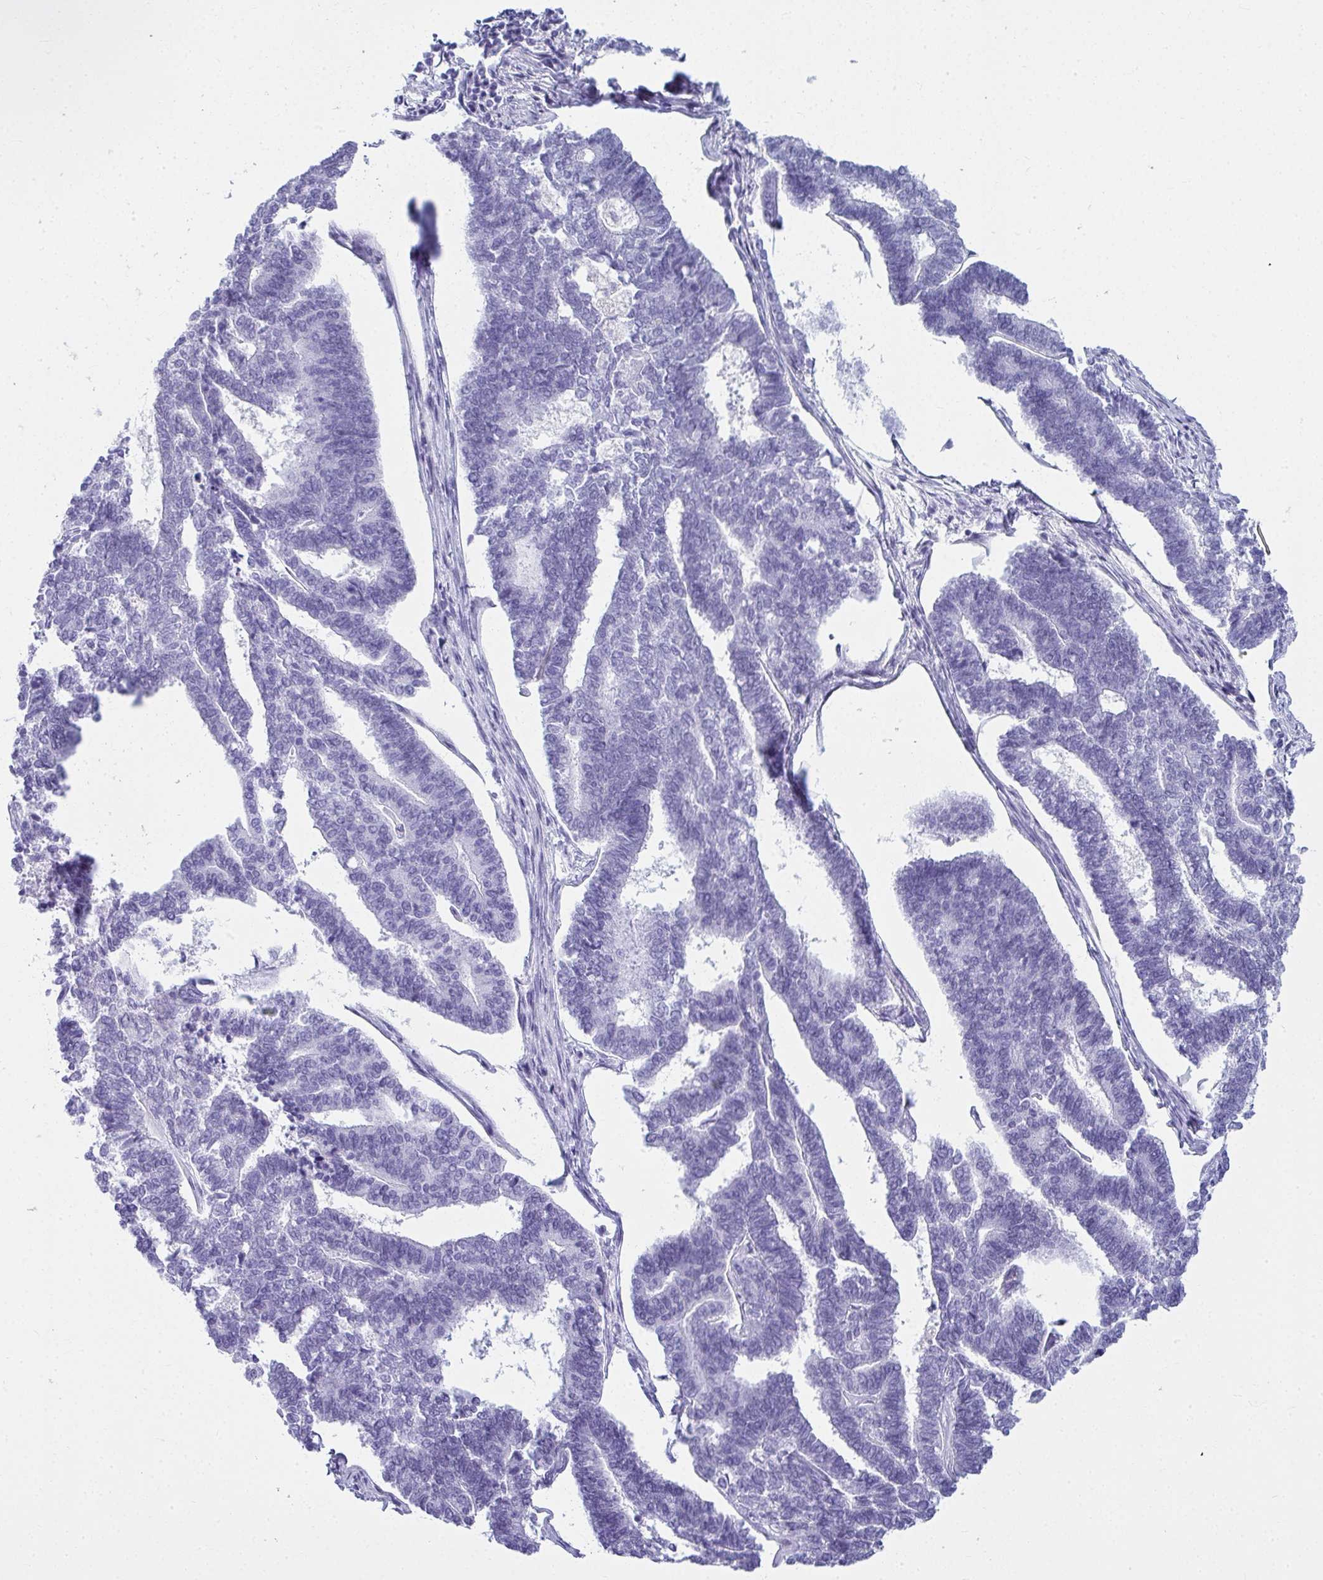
{"staining": {"intensity": "negative", "quantity": "none", "location": "none"}, "tissue": "endometrial cancer", "cell_type": "Tumor cells", "image_type": "cancer", "snomed": [{"axis": "morphology", "description": "Adenocarcinoma, NOS"}, {"axis": "topography", "description": "Endometrium"}], "caption": "A high-resolution micrograph shows IHC staining of endometrial cancer, which displays no significant expression in tumor cells. The staining was performed using DAB to visualize the protein expression in brown, while the nuclei were stained in blue with hematoxylin (Magnification: 20x).", "gene": "CLGN", "patient": {"sex": "female", "age": 70}}